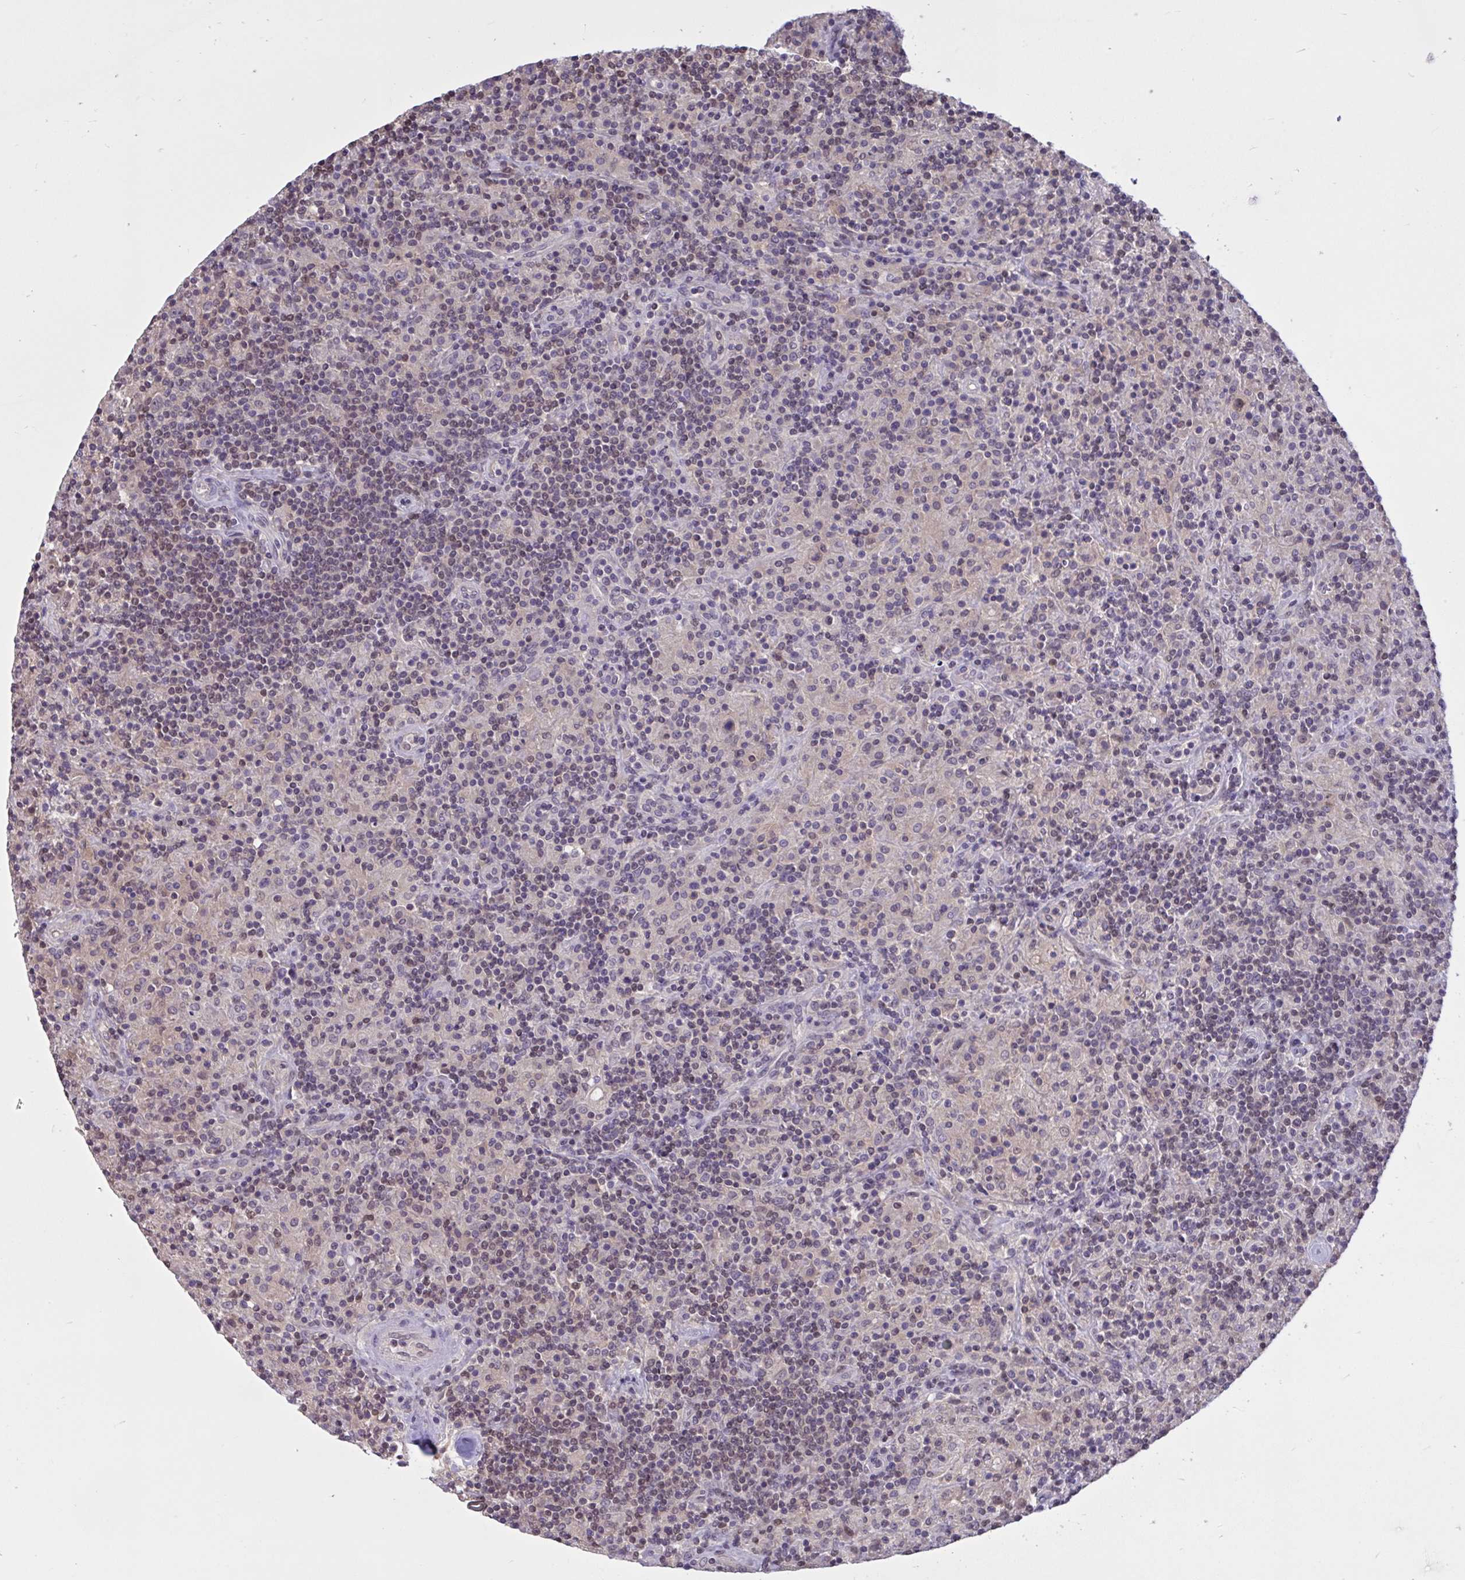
{"staining": {"intensity": "negative", "quantity": "none", "location": "none"}, "tissue": "lymphoma", "cell_type": "Tumor cells", "image_type": "cancer", "snomed": [{"axis": "morphology", "description": "Hodgkin's disease, NOS"}, {"axis": "topography", "description": "Lymph node"}], "caption": "This is an immunohistochemistry (IHC) photomicrograph of Hodgkin's disease. There is no staining in tumor cells.", "gene": "RBL1", "patient": {"sex": "male", "age": 70}}